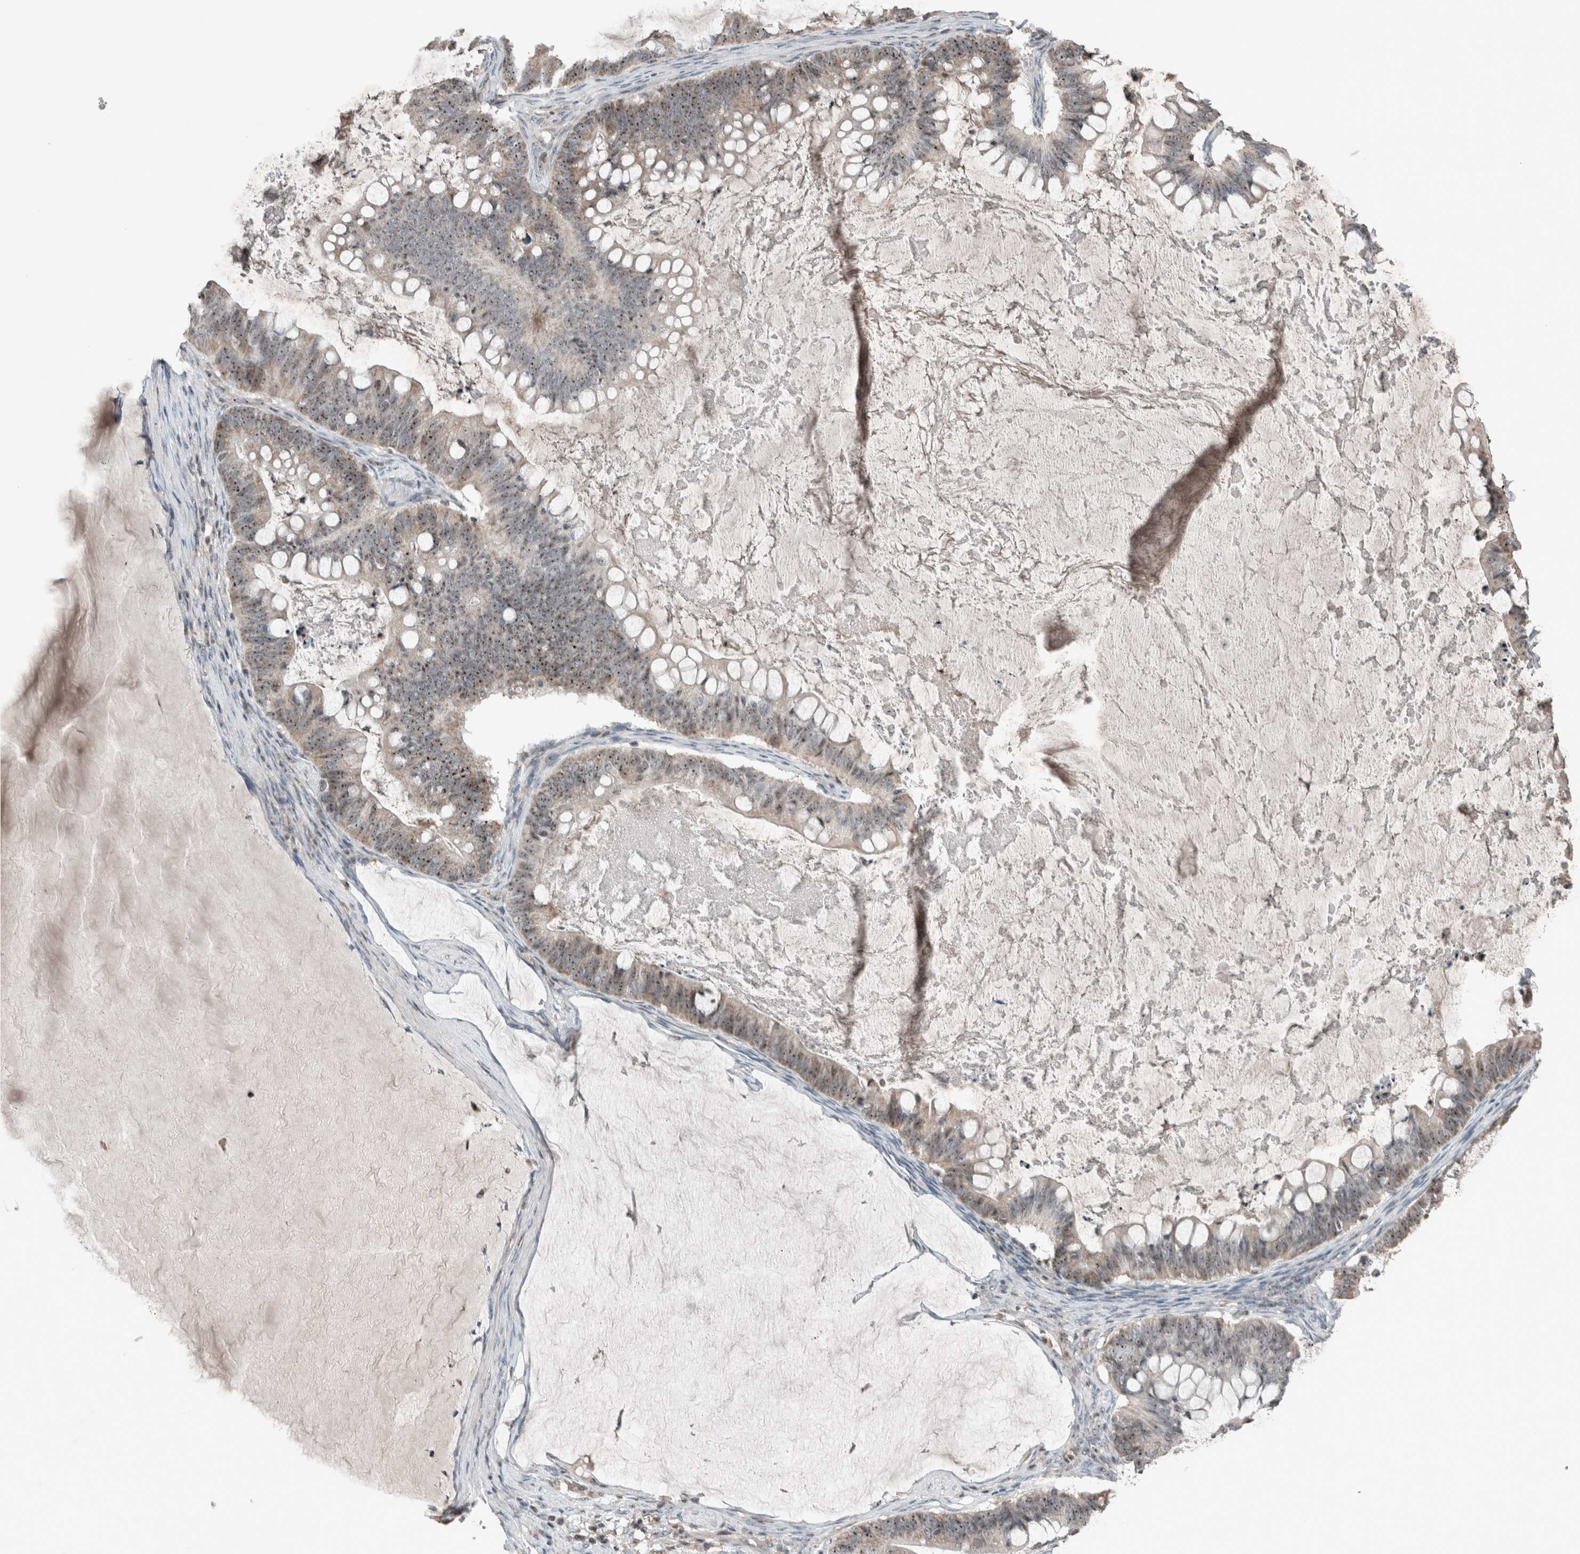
{"staining": {"intensity": "moderate", "quantity": ">75%", "location": "cytoplasmic/membranous,nuclear"}, "tissue": "ovarian cancer", "cell_type": "Tumor cells", "image_type": "cancer", "snomed": [{"axis": "morphology", "description": "Cystadenocarcinoma, mucinous, NOS"}, {"axis": "topography", "description": "Ovary"}], "caption": "Immunohistochemical staining of mucinous cystadenocarcinoma (ovarian) demonstrates moderate cytoplasmic/membranous and nuclear protein expression in about >75% of tumor cells.", "gene": "RPF1", "patient": {"sex": "female", "age": 61}}